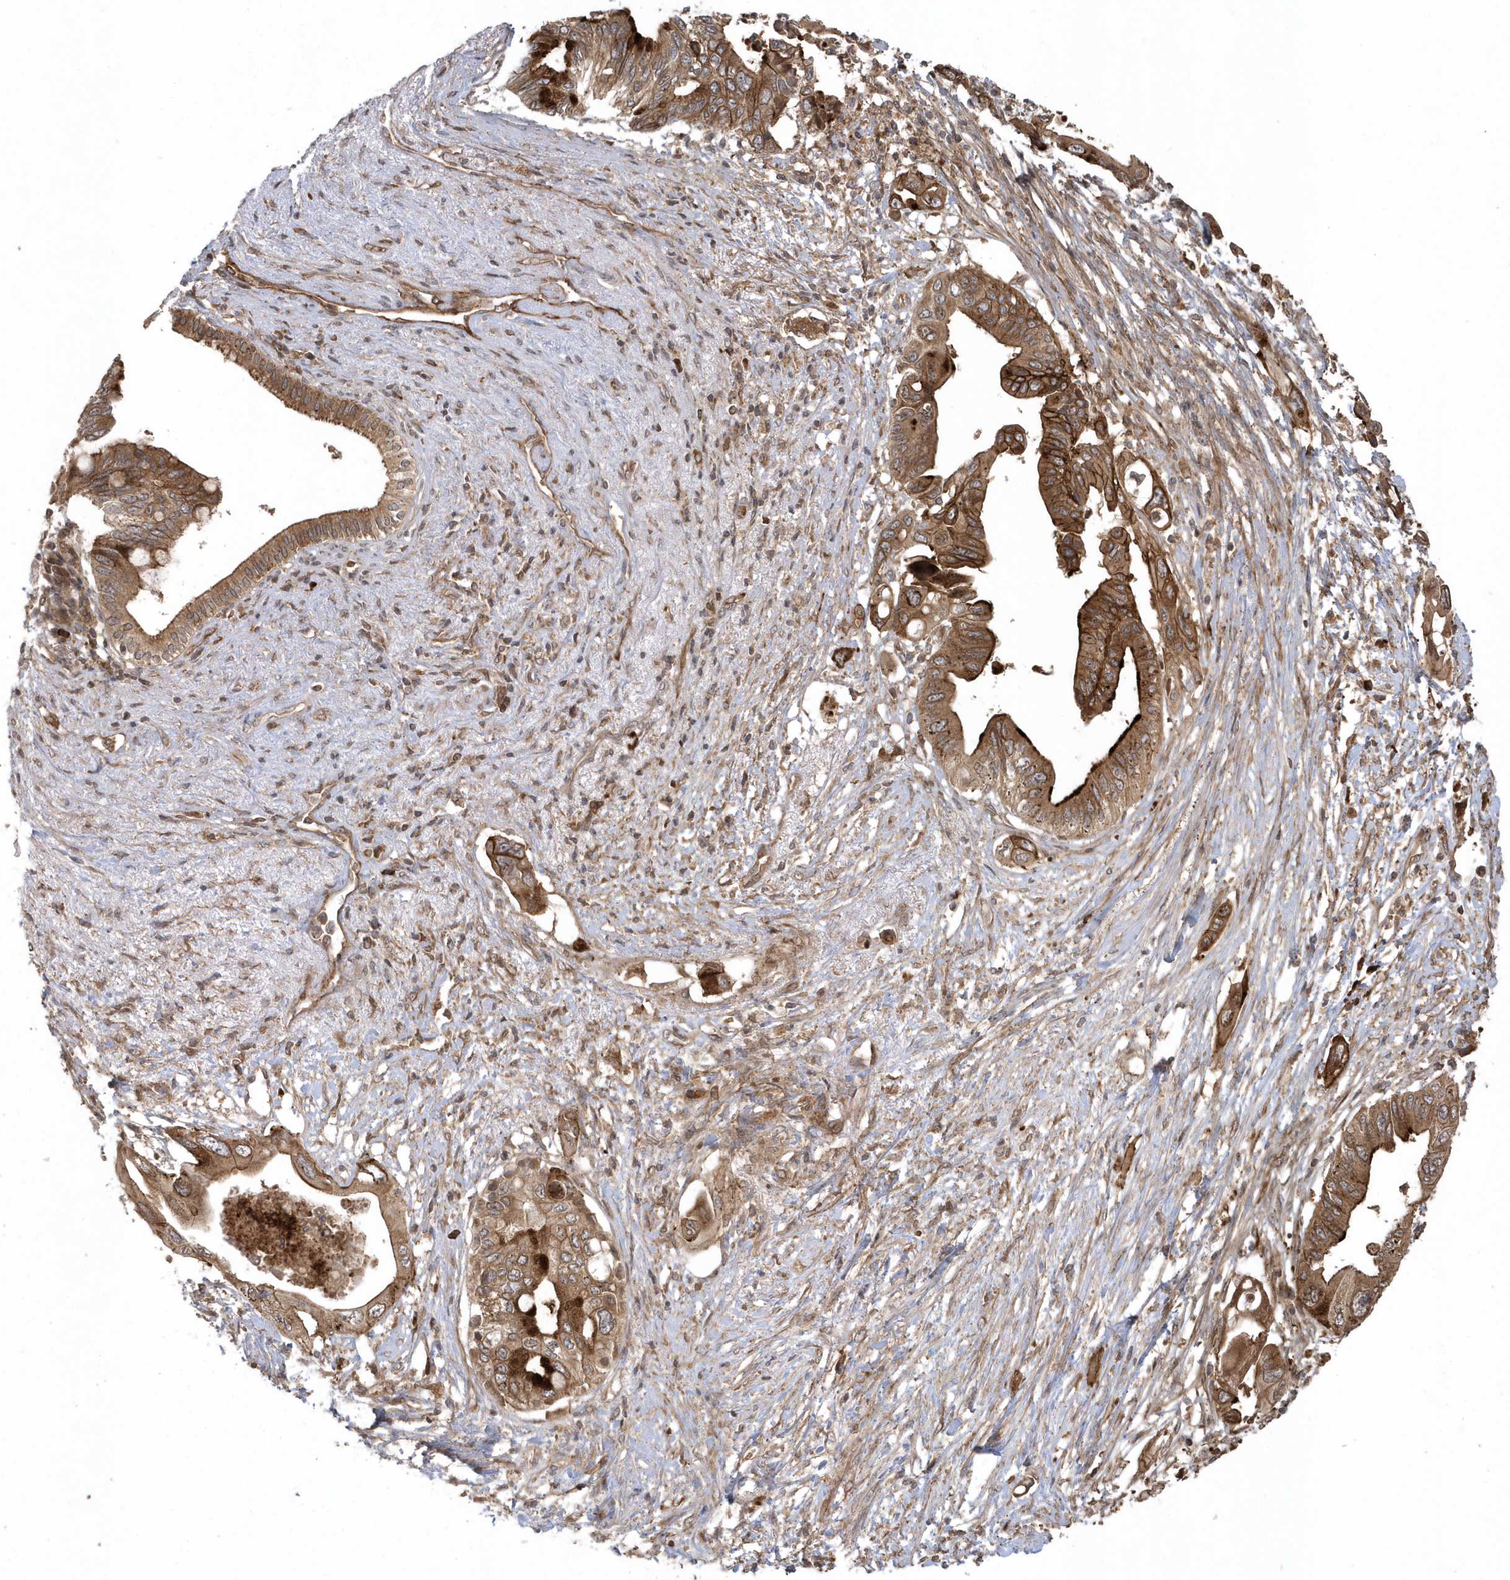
{"staining": {"intensity": "moderate", "quantity": ">75%", "location": "cytoplasmic/membranous"}, "tissue": "pancreatic cancer", "cell_type": "Tumor cells", "image_type": "cancer", "snomed": [{"axis": "morphology", "description": "Adenocarcinoma, NOS"}, {"axis": "topography", "description": "Pancreas"}], "caption": "Human adenocarcinoma (pancreatic) stained with a brown dye exhibits moderate cytoplasmic/membranous positive staining in about >75% of tumor cells.", "gene": "HERPUD1", "patient": {"sex": "male", "age": 66}}